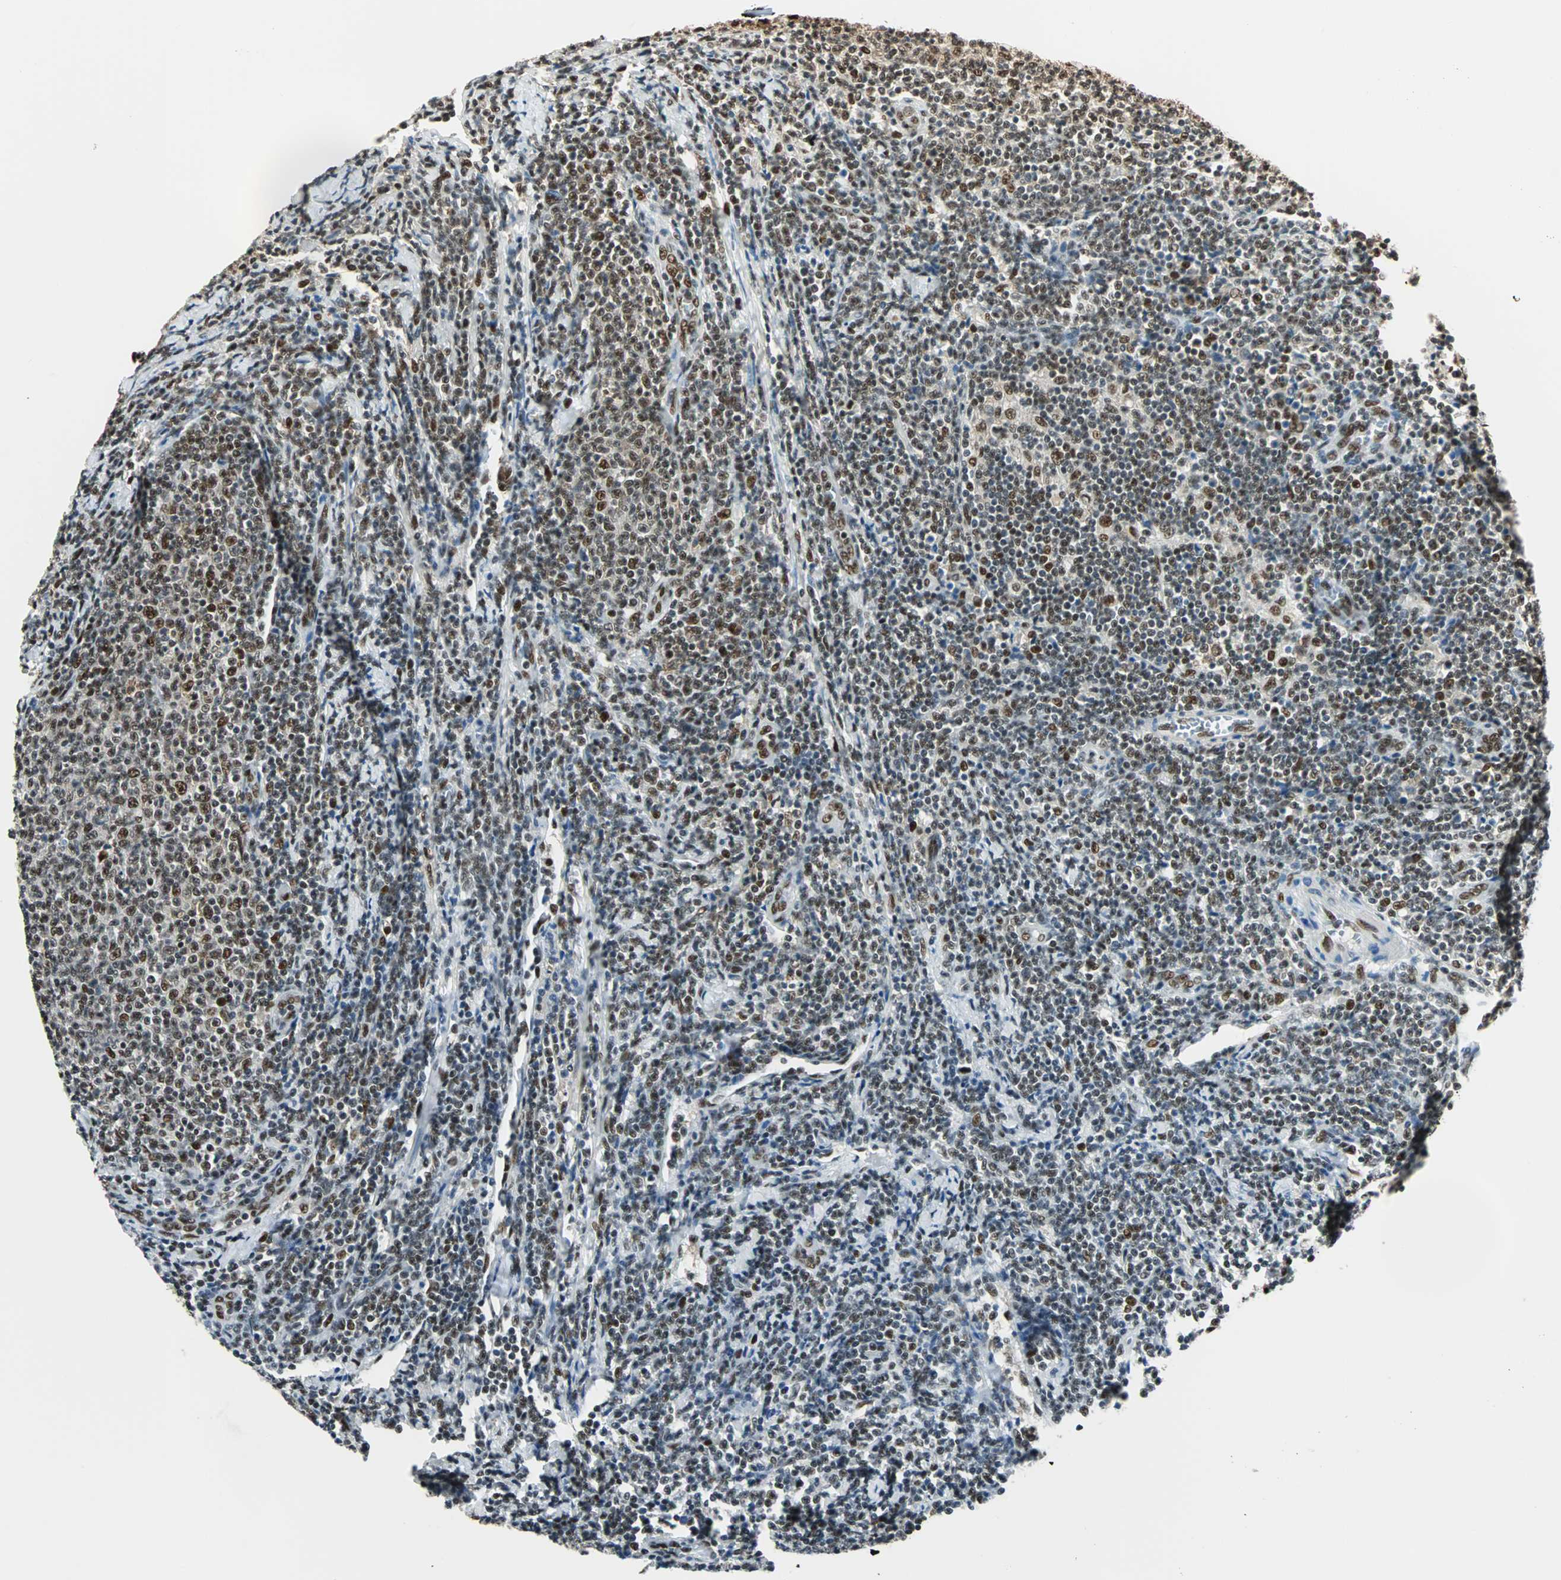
{"staining": {"intensity": "moderate", "quantity": ">75%", "location": "nuclear"}, "tissue": "lymphoma", "cell_type": "Tumor cells", "image_type": "cancer", "snomed": [{"axis": "morphology", "description": "Malignant lymphoma, non-Hodgkin's type, Low grade"}, {"axis": "topography", "description": "Lymph node"}], "caption": "Immunohistochemistry (IHC) (DAB (3,3'-diaminobenzidine)) staining of human lymphoma reveals moderate nuclear protein expression in about >75% of tumor cells. The staining is performed using DAB (3,3'-diaminobenzidine) brown chromogen to label protein expression. The nuclei are counter-stained blue using hematoxylin.", "gene": "XRCC4", "patient": {"sex": "male", "age": 66}}